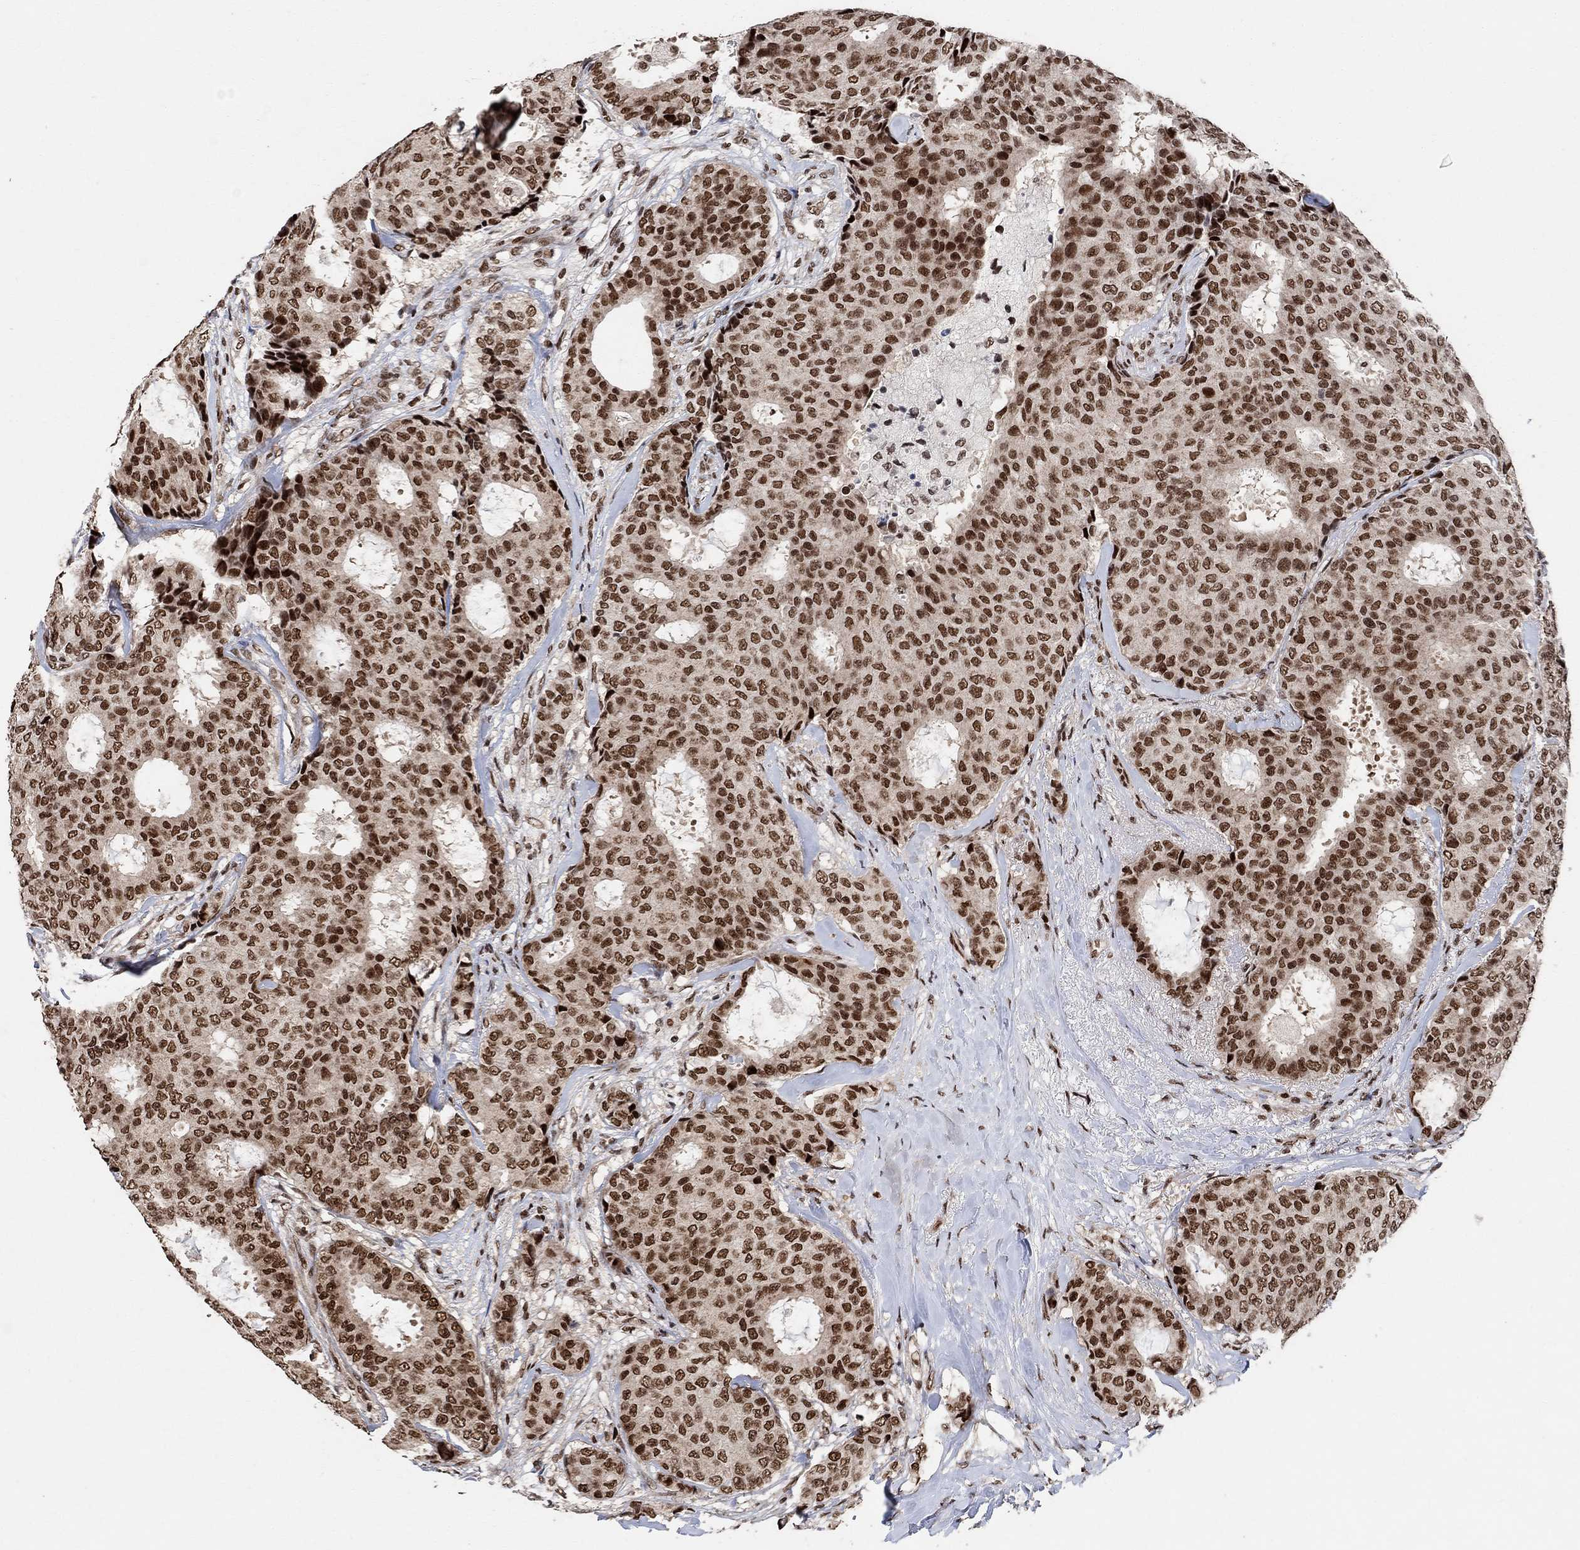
{"staining": {"intensity": "strong", "quantity": ">75%", "location": "cytoplasmic/membranous,nuclear"}, "tissue": "breast cancer", "cell_type": "Tumor cells", "image_type": "cancer", "snomed": [{"axis": "morphology", "description": "Duct carcinoma"}, {"axis": "topography", "description": "Breast"}], "caption": "The immunohistochemical stain shows strong cytoplasmic/membranous and nuclear positivity in tumor cells of breast cancer tissue.", "gene": "E4F1", "patient": {"sex": "female", "age": 75}}